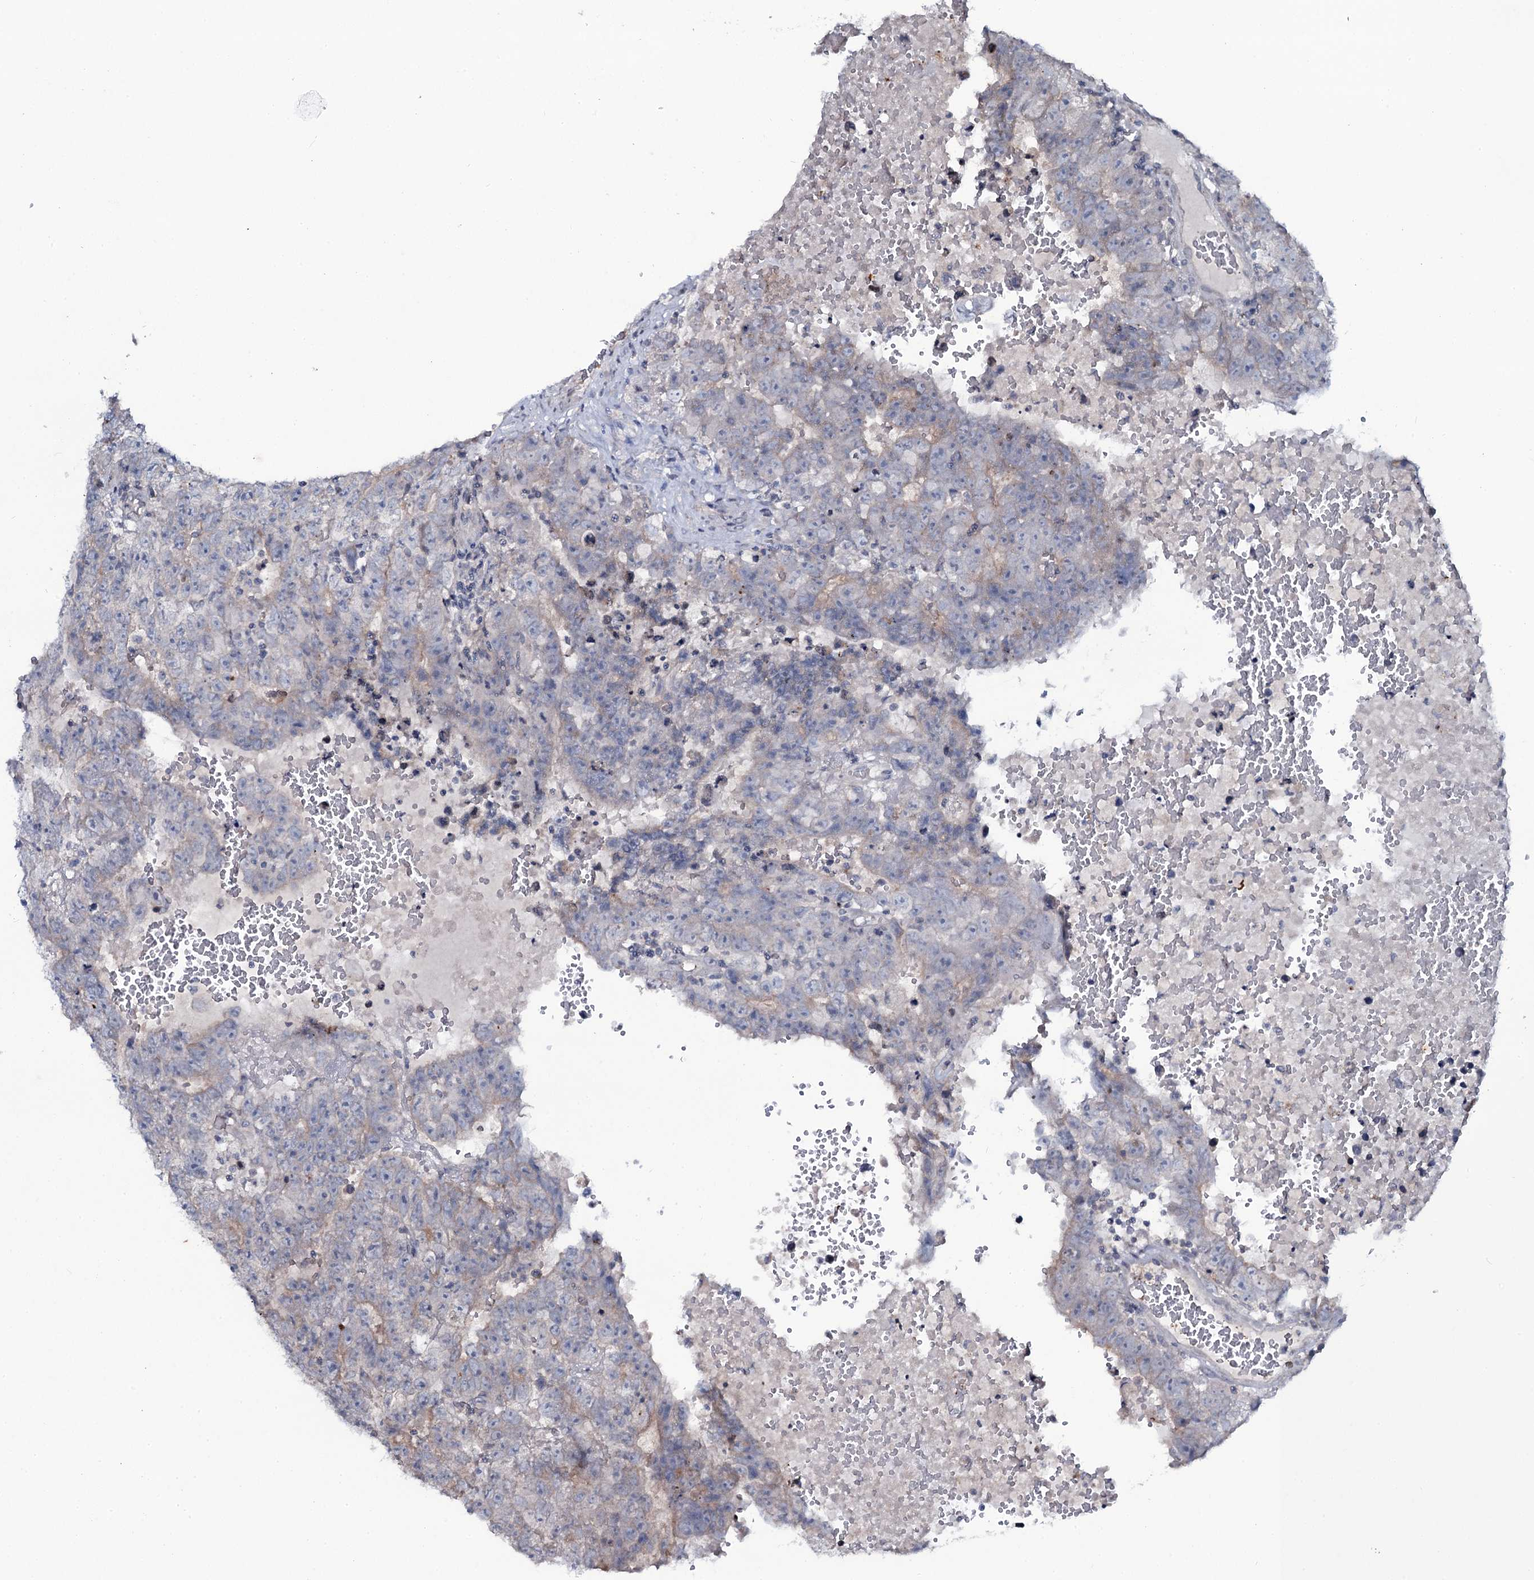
{"staining": {"intensity": "negative", "quantity": "none", "location": "none"}, "tissue": "testis cancer", "cell_type": "Tumor cells", "image_type": "cancer", "snomed": [{"axis": "morphology", "description": "Carcinoma, Embryonal, NOS"}, {"axis": "topography", "description": "Testis"}], "caption": "Tumor cells show no significant protein staining in testis cancer (embryonal carcinoma). (DAB immunohistochemistry (IHC), high magnification).", "gene": "SNAP23", "patient": {"sex": "male", "age": 25}}